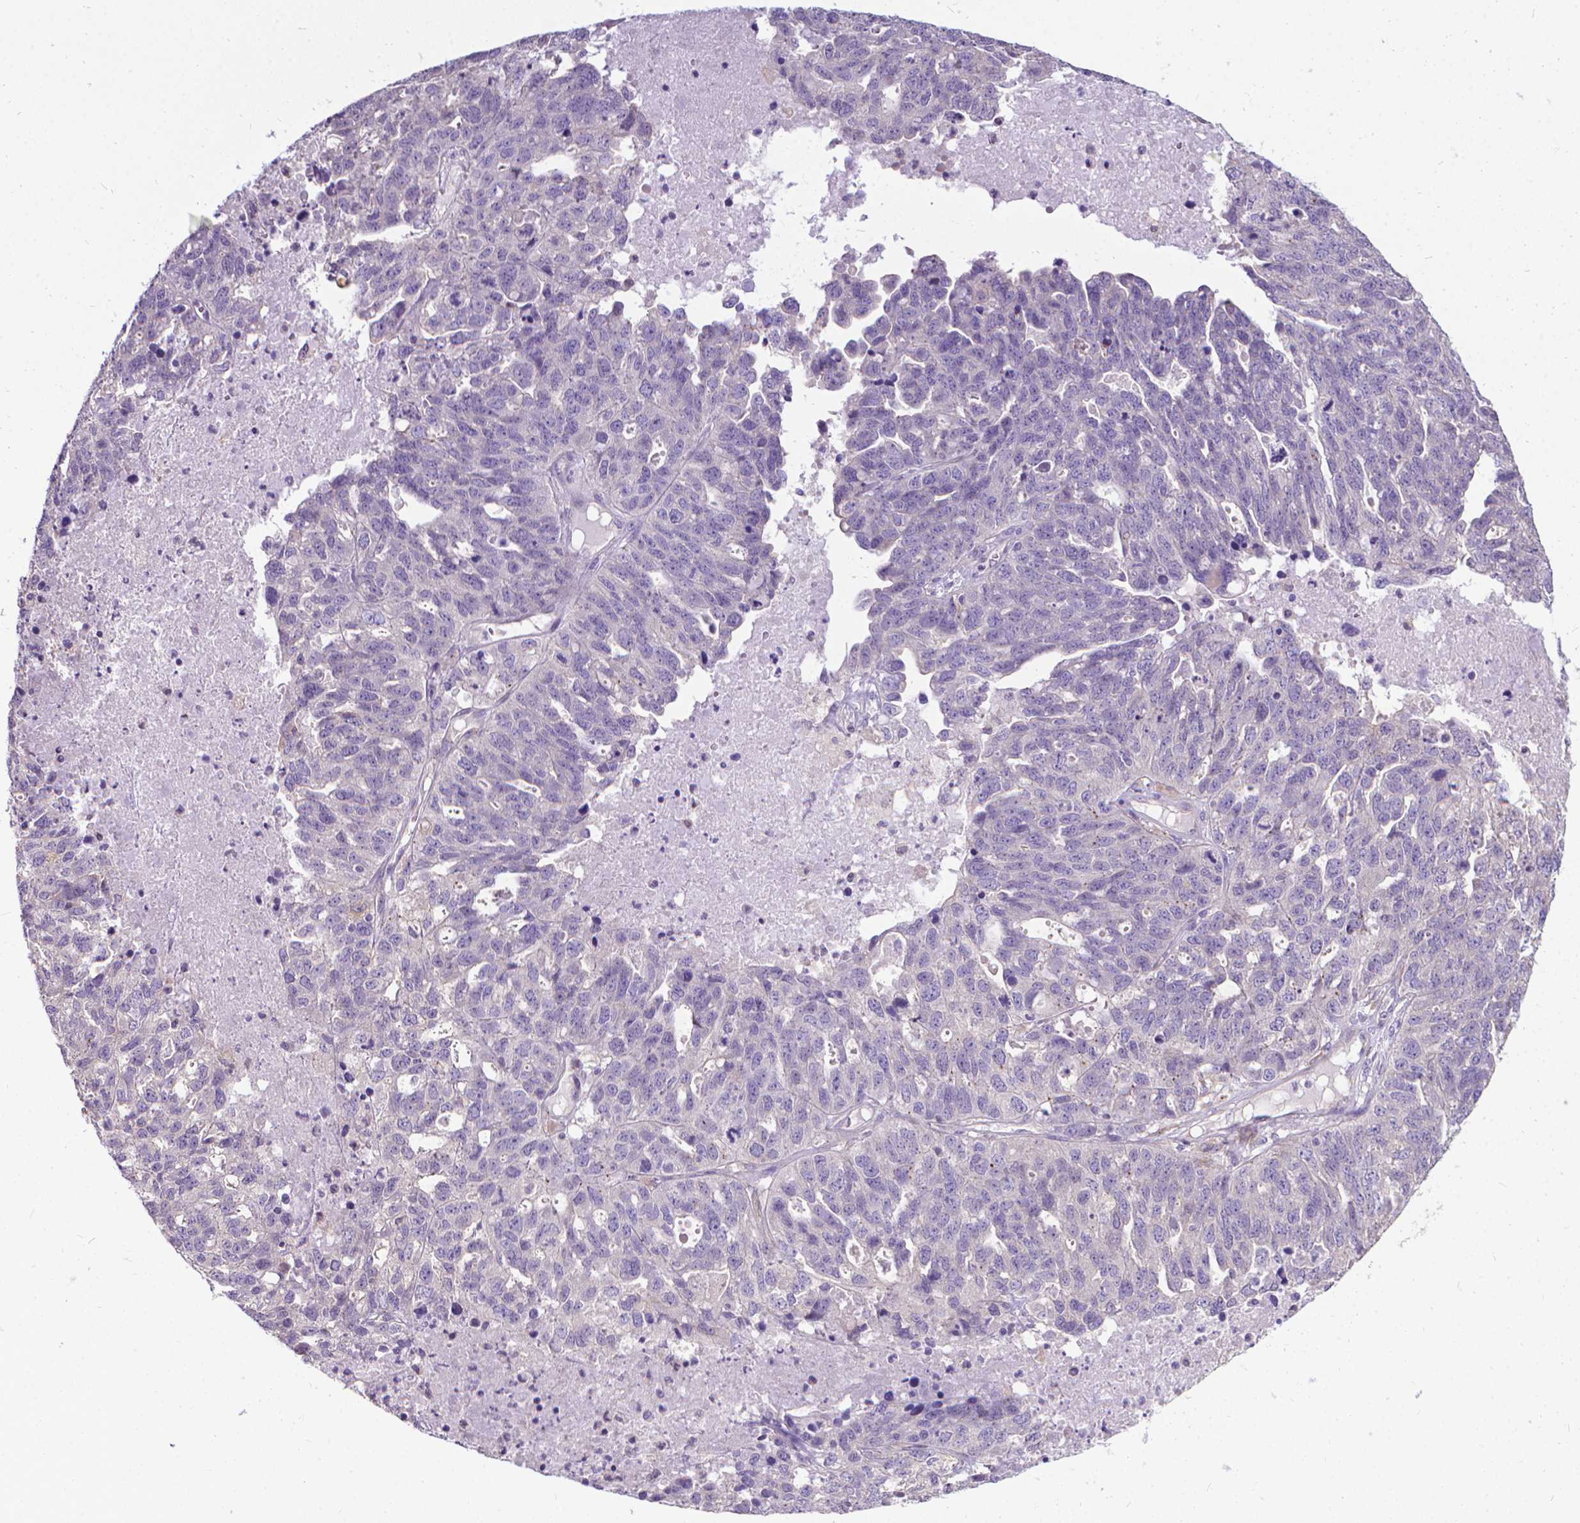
{"staining": {"intensity": "negative", "quantity": "none", "location": "none"}, "tissue": "ovarian cancer", "cell_type": "Tumor cells", "image_type": "cancer", "snomed": [{"axis": "morphology", "description": "Cystadenocarcinoma, serous, NOS"}, {"axis": "topography", "description": "Ovary"}], "caption": "A high-resolution histopathology image shows immunohistochemistry staining of ovarian cancer, which exhibits no significant expression in tumor cells. (DAB (3,3'-diaminobenzidine) IHC with hematoxylin counter stain).", "gene": "CFAP299", "patient": {"sex": "female", "age": 71}}